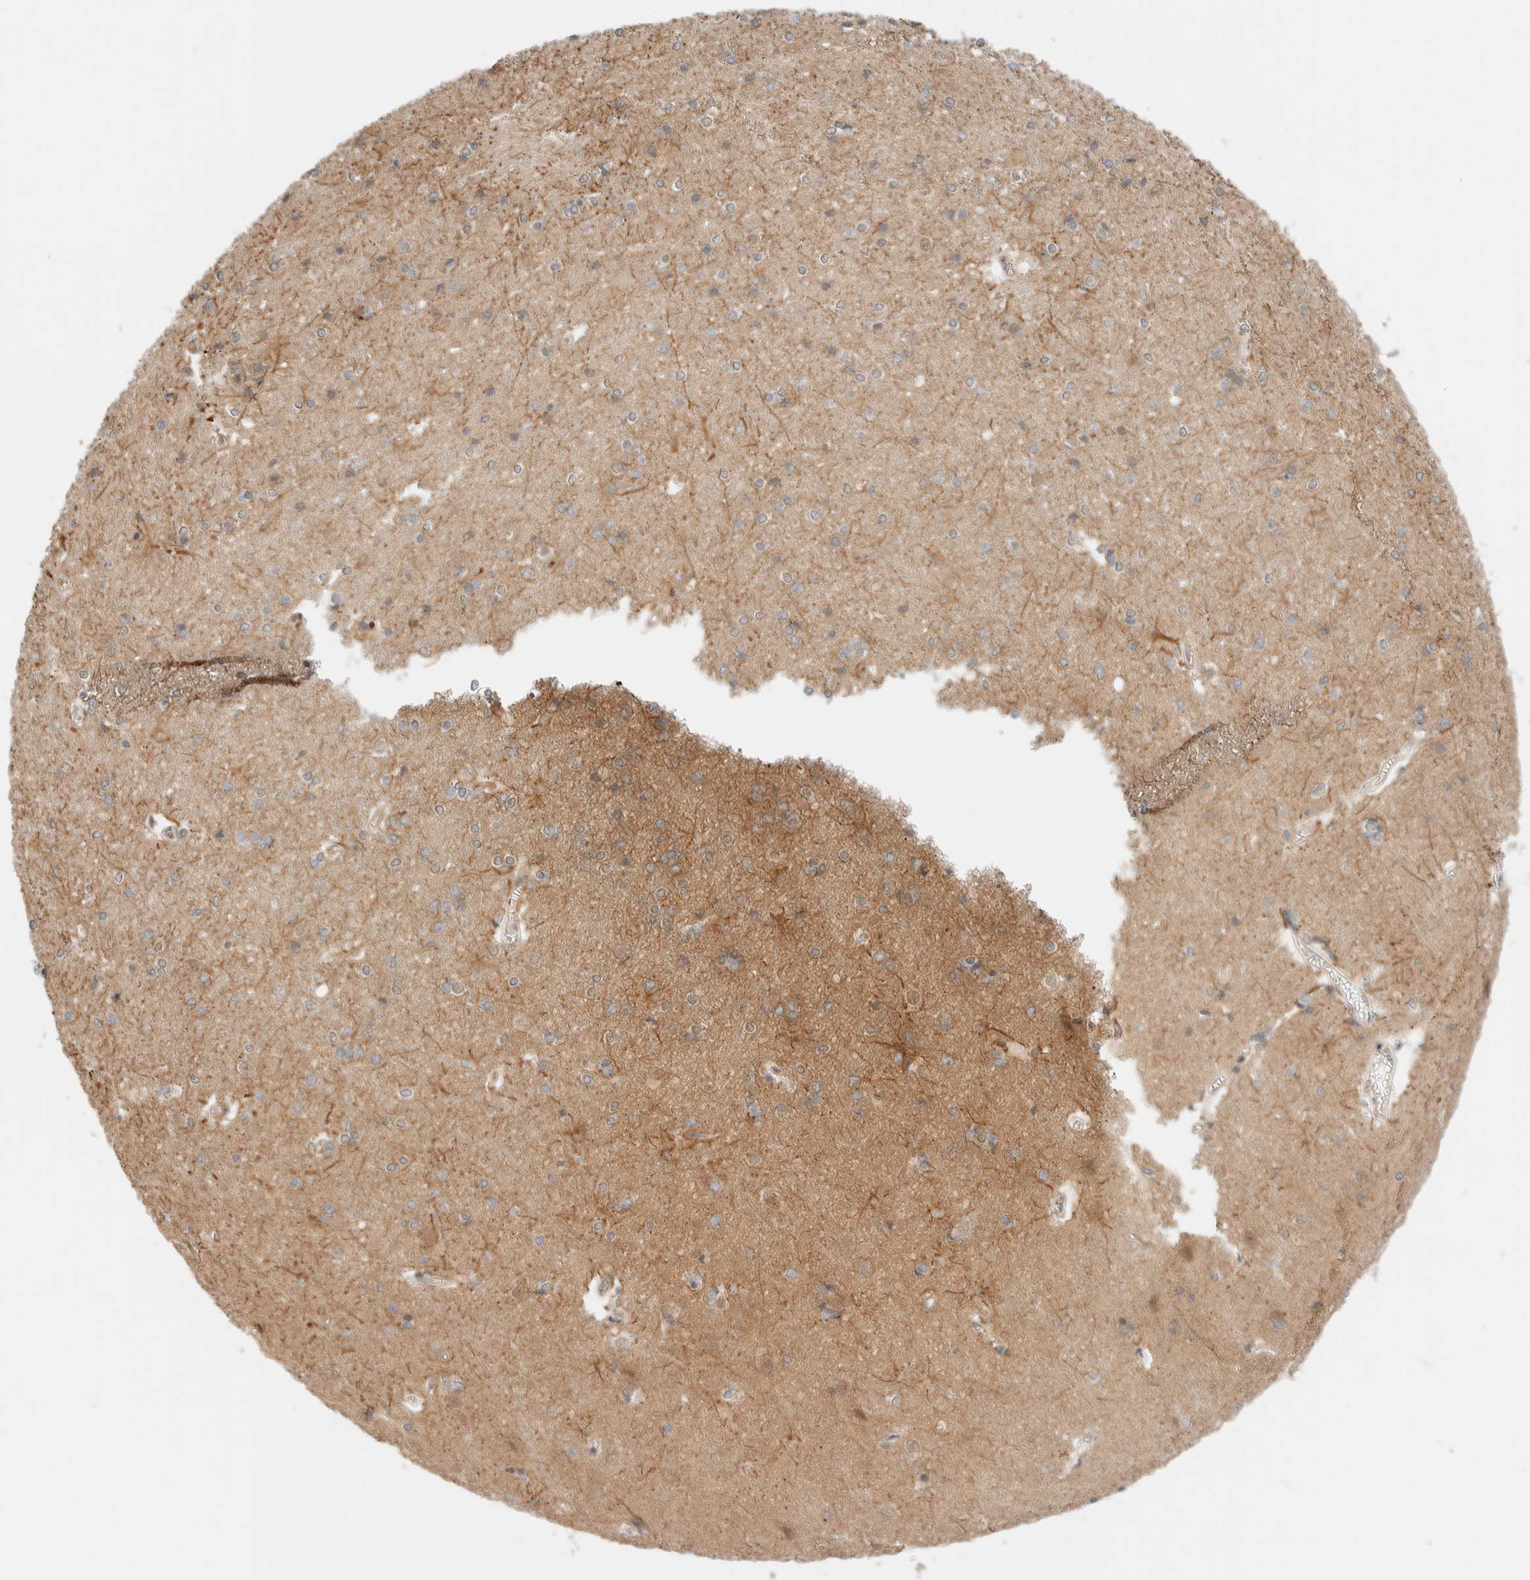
{"staining": {"intensity": "negative", "quantity": "none", "location": "none"}, "tissue": "cerebral cortex", "cell_type": "Endothelial cells", "image_type": "normal", "snomed": [{"axis": "morphology", "description": "Normal tissue, NOS"}, {"axis": "topography", "description": "Cerebral cortex"}], "caption": "Immunohistochemistry image of unremarkable cerebral cortex: human cerebral cortex stained with DAB (3,3'-diaminobenzidine) demonstrates no significant protein staining in endothelial cells.", "gene": "C8orf76", "patient": {"sex": "male", "age": 54}}